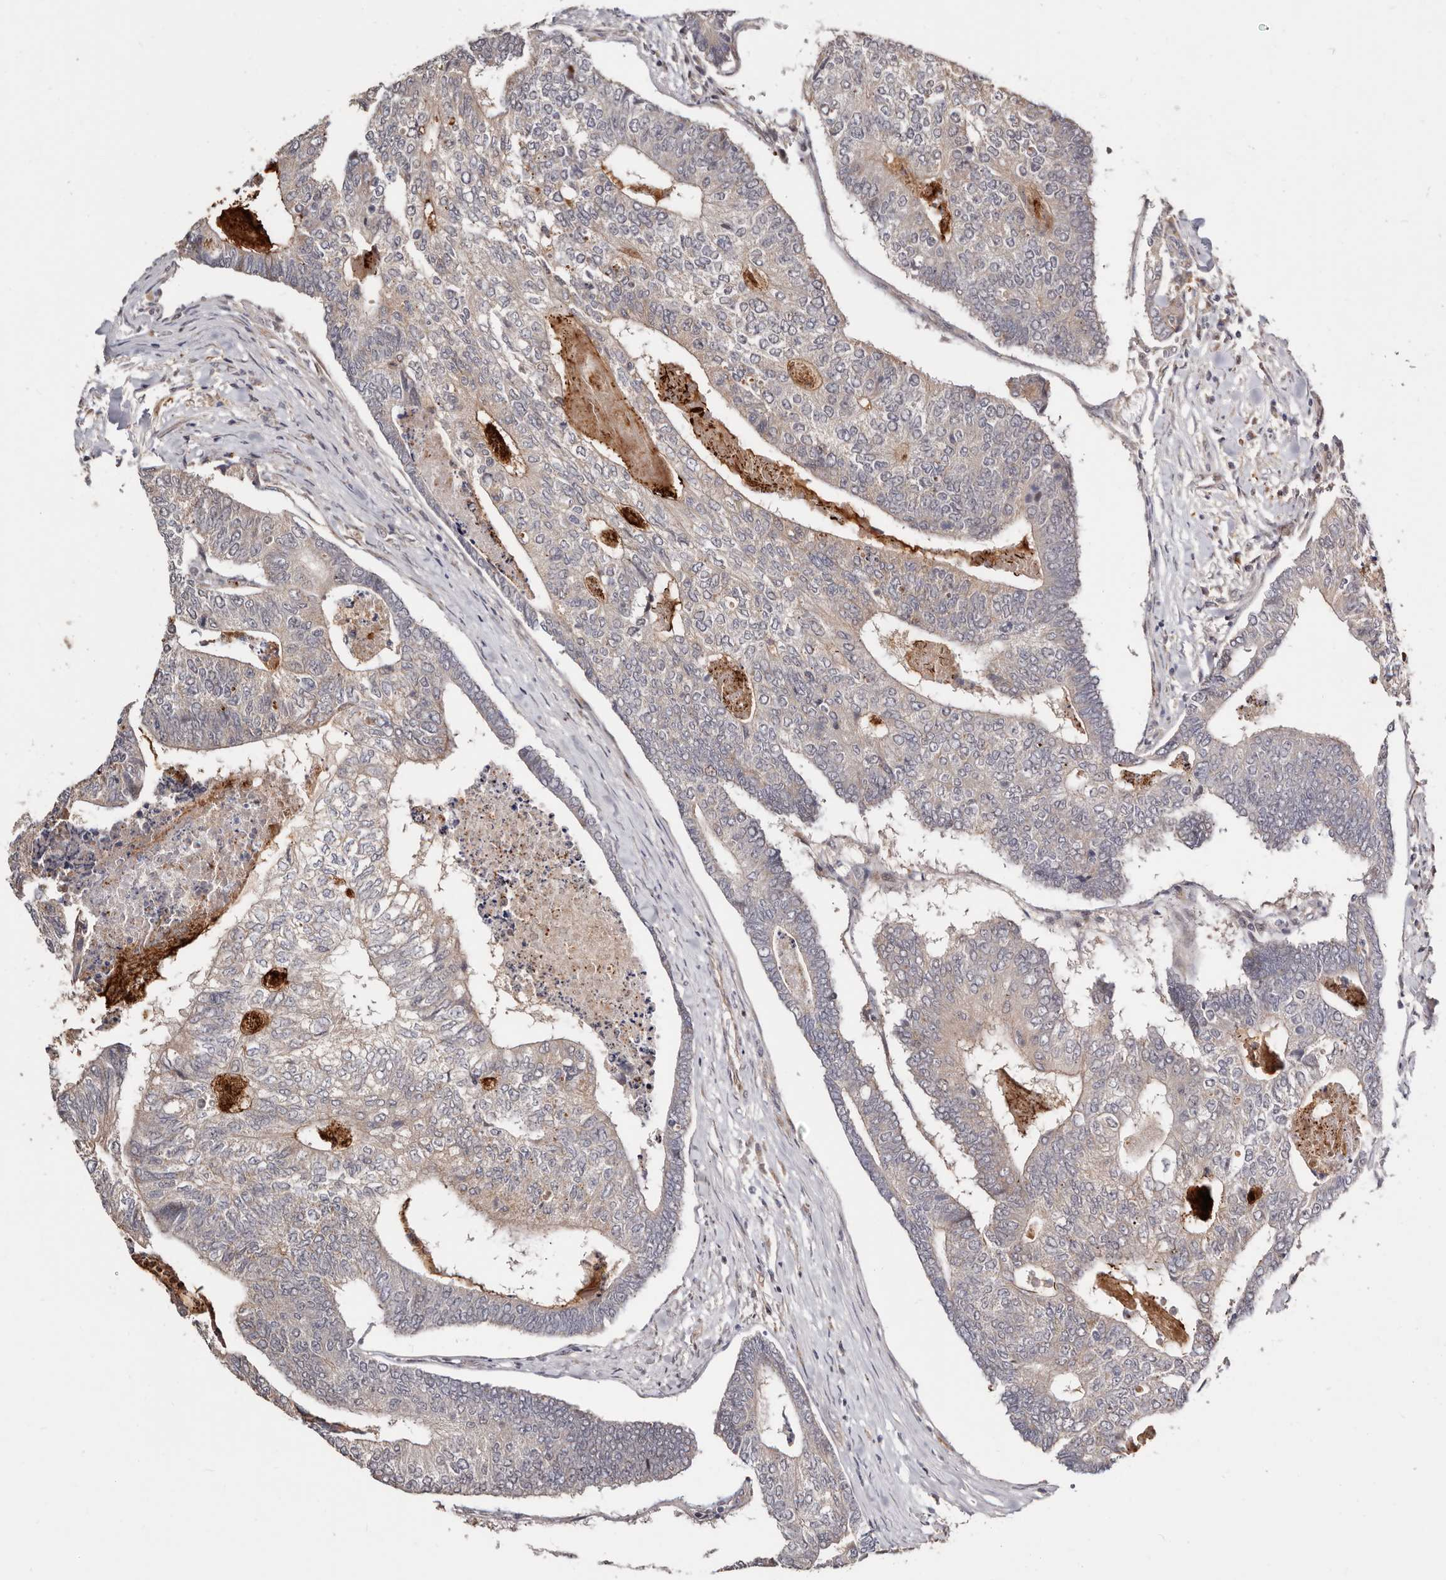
{"staining": {"intensity": "negative", "quantity": "none", "location": "none"}, "tissue": "colorectal cancer", "cell_type": "Tumor cells", "image_type": "cancer", "snomed": [{"axis": "morphology", "description": "Adenocarcinoma, NOS"}, {"axis": "topography", "description": "Colon"}], "caption": "Immunohistochemistry photomicrograph of colorectal cancer stained for a protein (brown), which displays no expression in tumor cells. (DAB (3,3'-diaminobenzidine) immunohistochemistry, high magnification).", "gene": "USP33", "patient": {"sex": "female", "age": 67}}